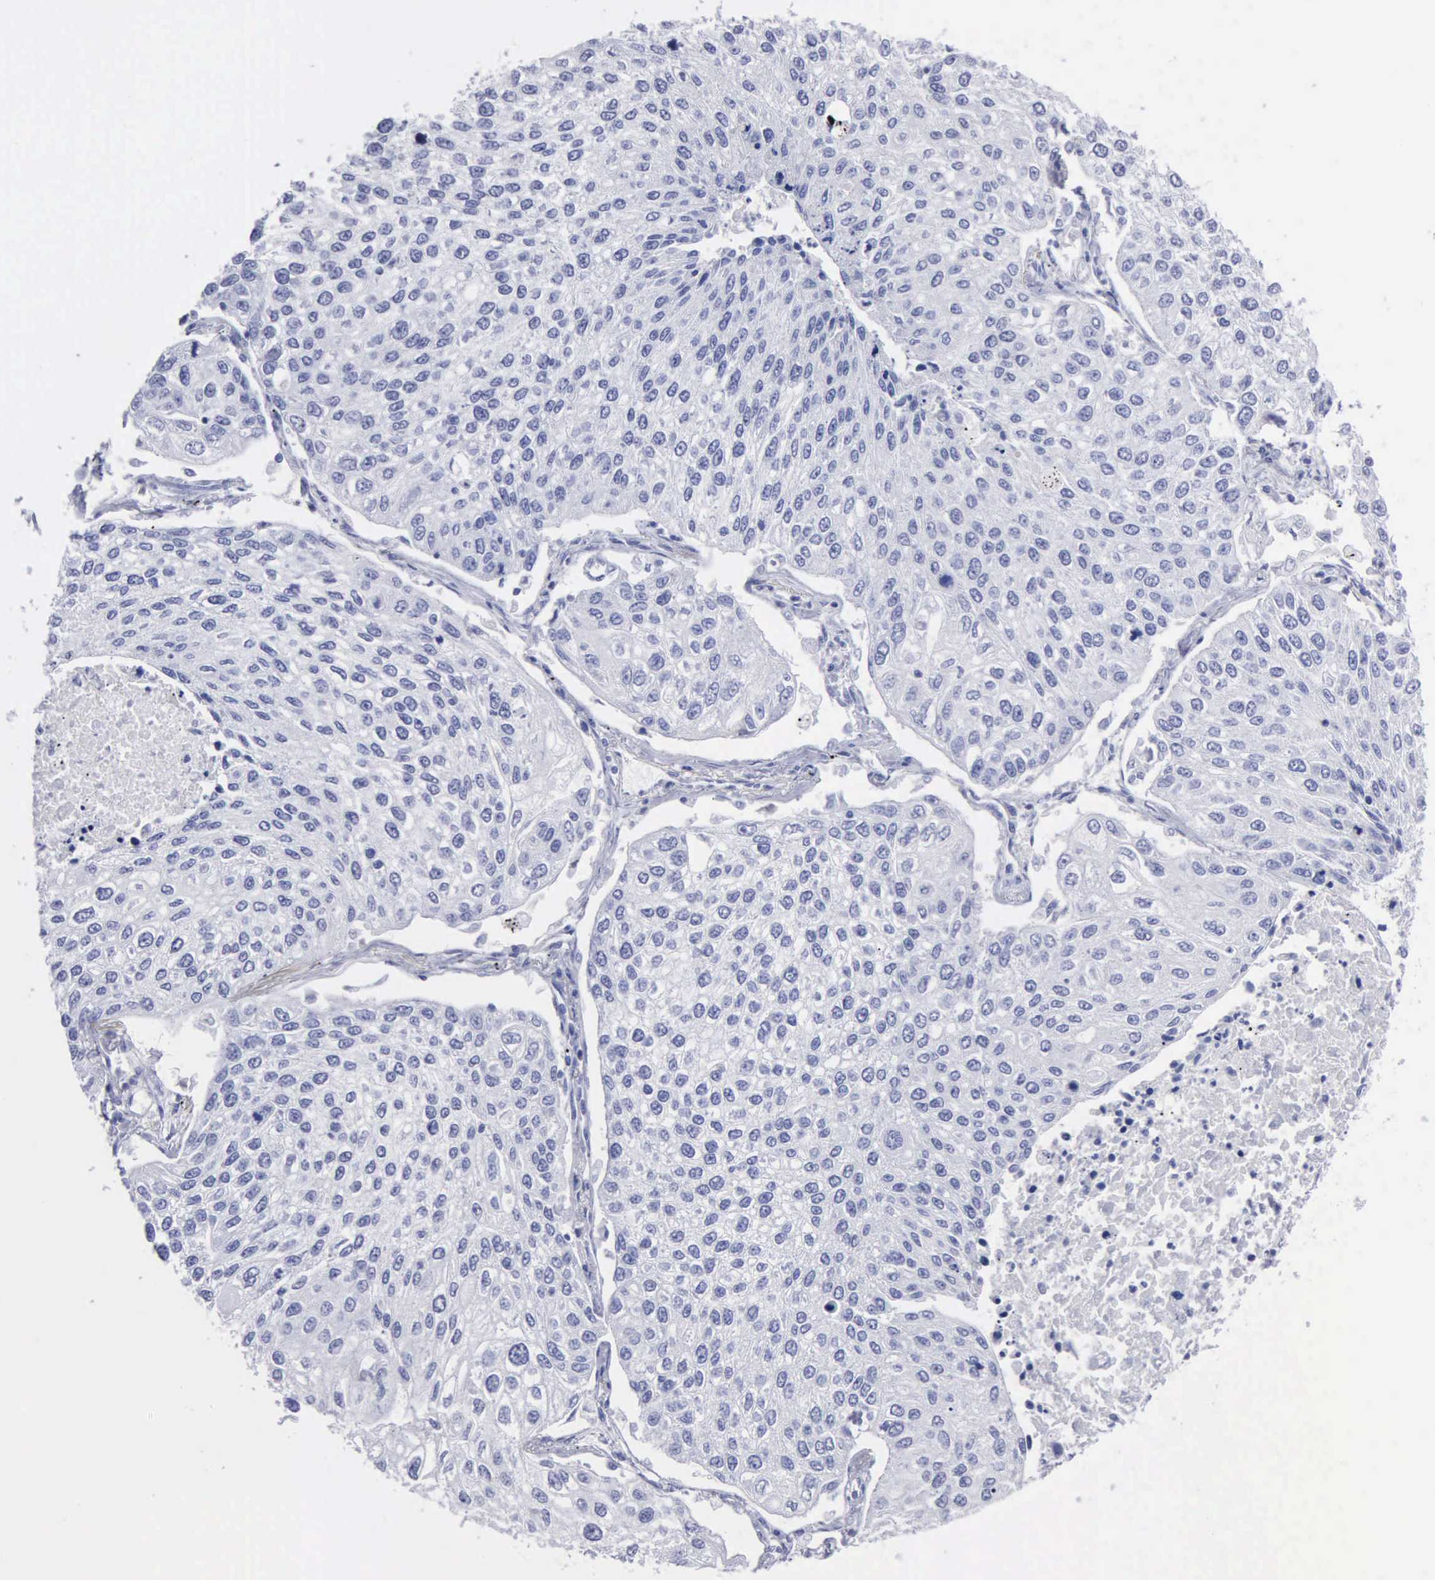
{"staining": {"intensity": "negative", "quantity": "none", "location": "none"}, "tissue": "lung cancer", "cell_type": "Tumor cells", "image_type": "cancer", "snomed": [{"axis": "morphology", "description": "Squamous cell carcinoma, NOS"}, {"axis": "topography", "description": "Lung"}], "caption": "Lung cancer (squamous cell carcinoma) was stained to show a protein in brown. There is no significant positivity in tumor cells.", "gene": "CYP19A1", "patient": {"sex": "male", "age": 75}}